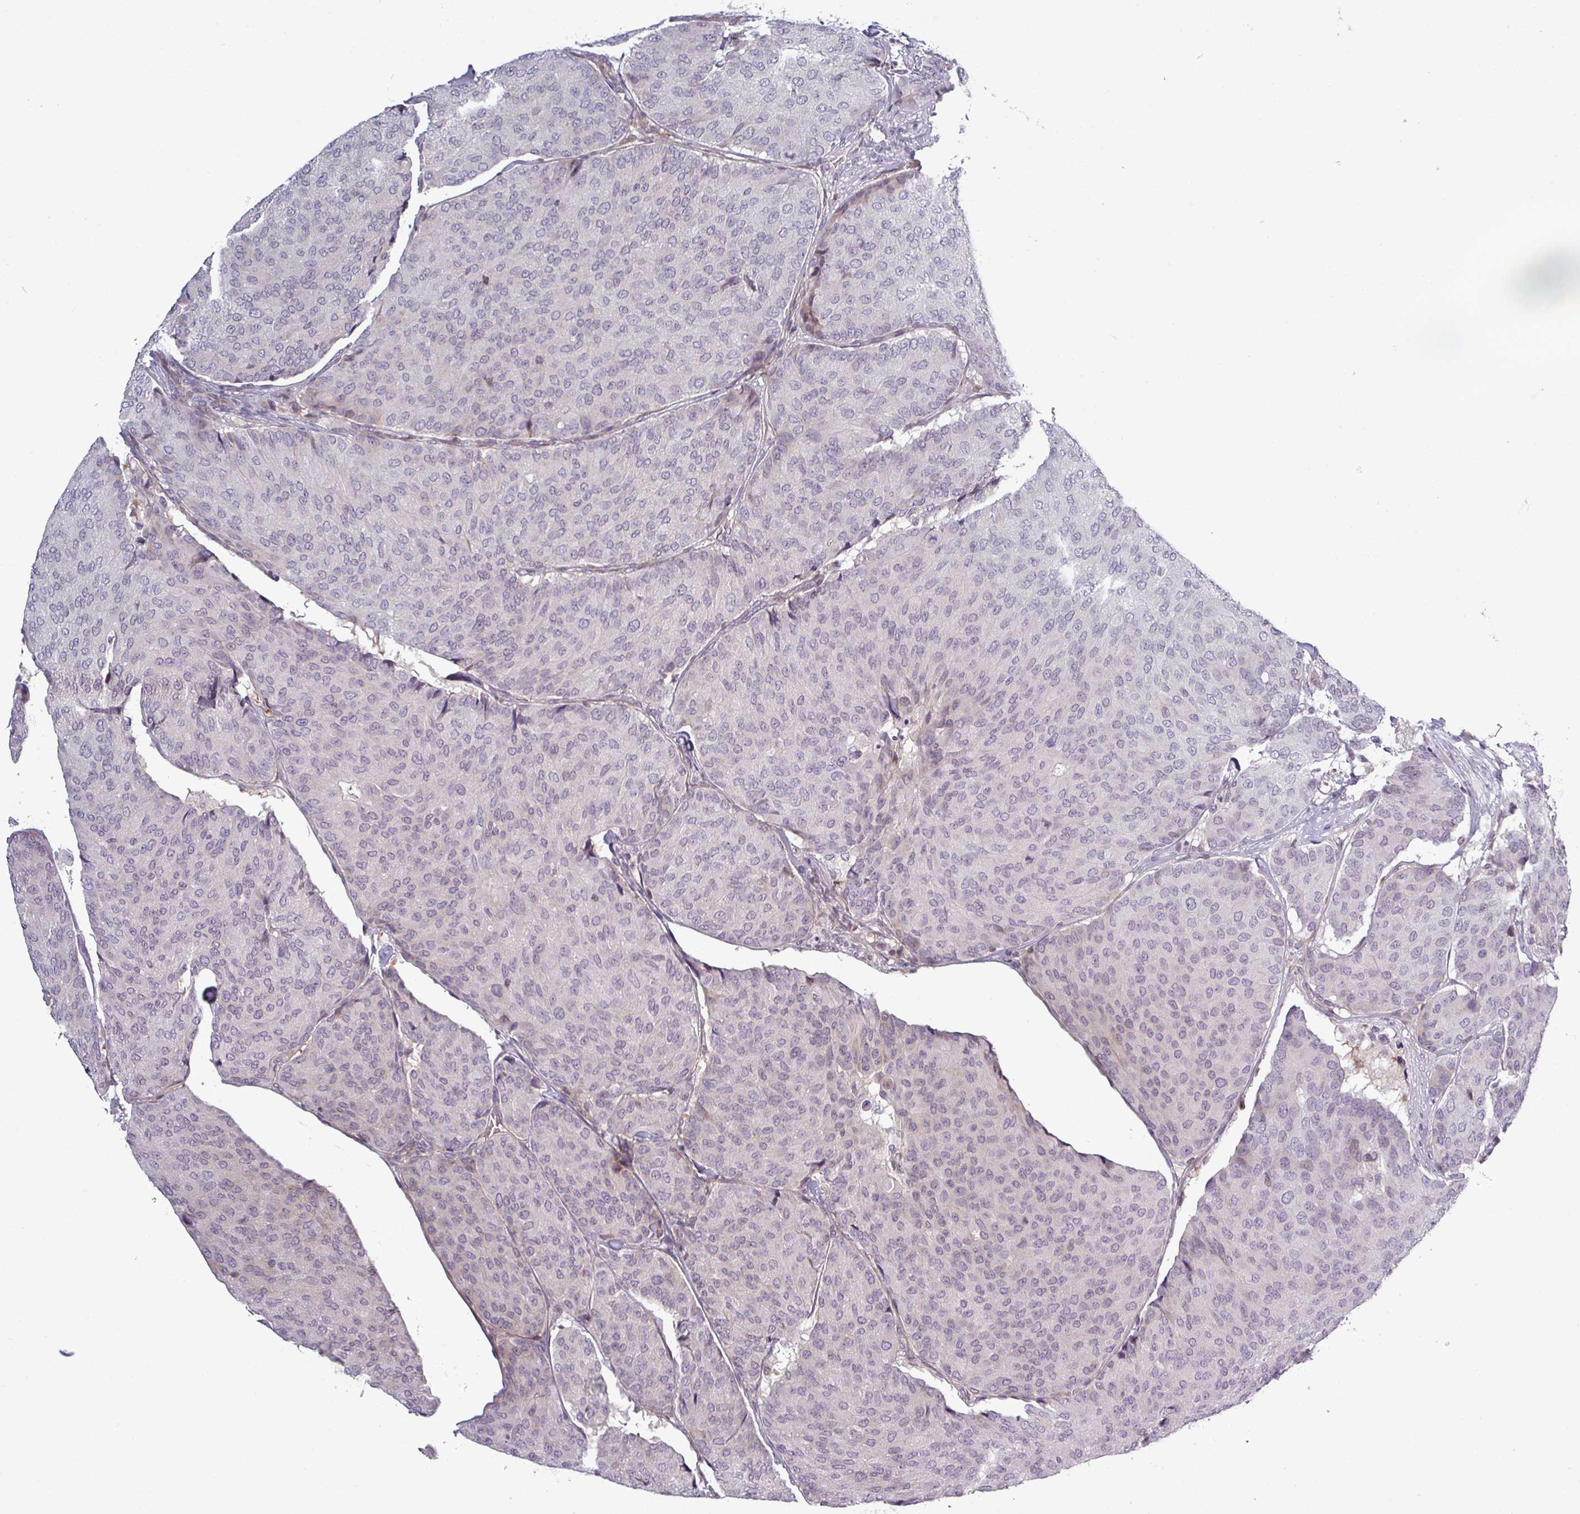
{"staining": {"intensity": "negative", "quantity": "none", "location": "none"}, "tissue": "breast cancer", "cell_type": "Tumor cells", "image_type": "cancer", "snomed": [{"axis": "morphology", "description": "Duct carcinoma"}, {"axis": "topography", "description": "Breast"}], "caption": "Immunohistochemistry (IHC) image of breast cancer stained for a protein (brown), which reveals no positivity in tumor cells. (Brightfield microscopy of DAB immunohistochemistry at high magnification).", "gene": "PRAMEF12", "patient": {"sex": "female", "age": 75}}